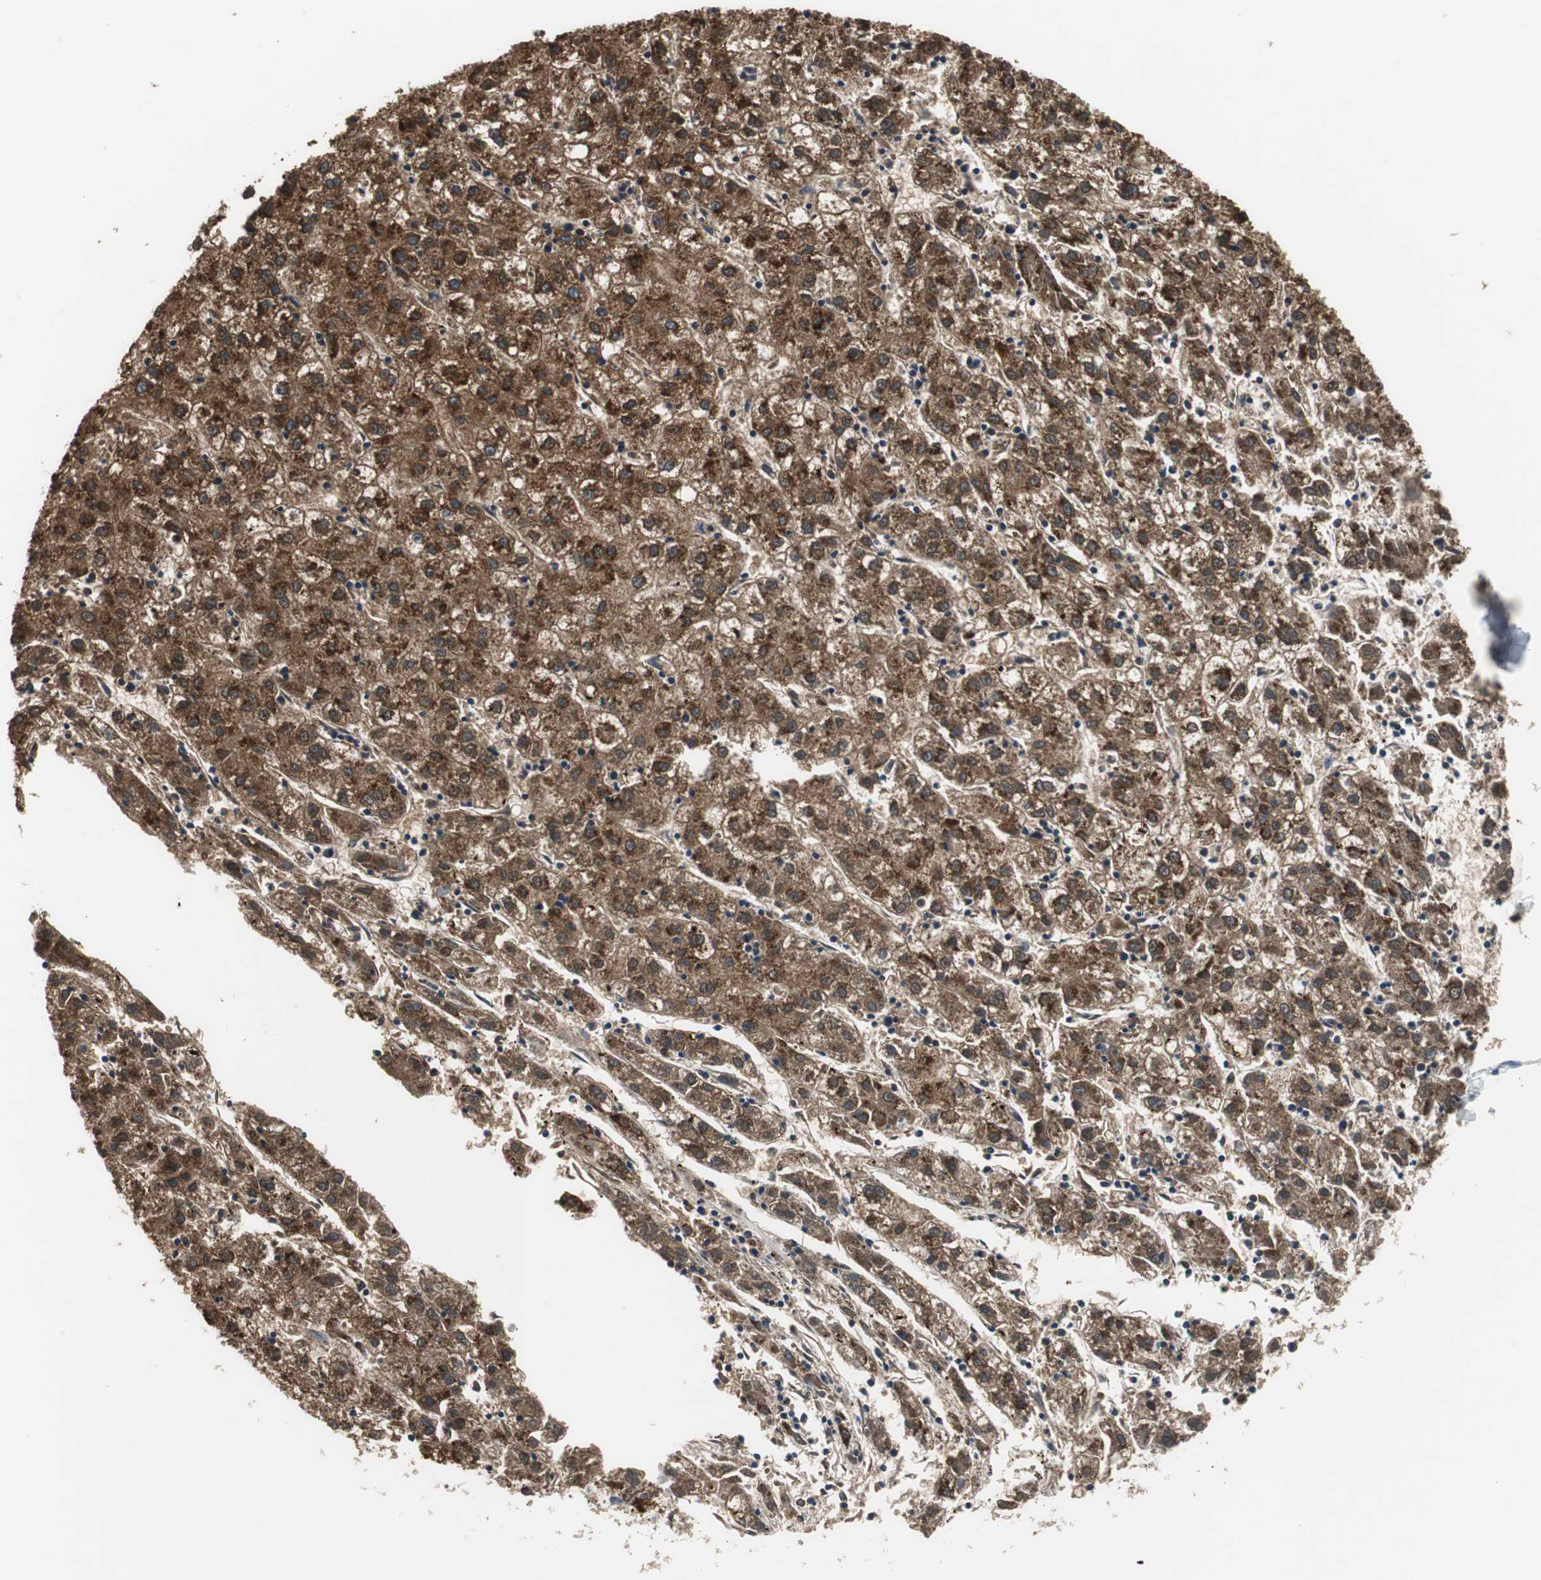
{"staining": {"intensity": "strong", "quantity": ">75%", "location": "cytoplasmic/membranous"}, "tissue": "liver cancer", "cell_type": "Tumor cells", "image_type": "cancer", "snomed": [{"axis": "morphology", "description": "Carcinoma, Hepatocellular, NOS"}, {"axis": "topography", "description": "Liver"}], "caption": "DAB immunohistochemical staining of liver hepatocellular carcinoma exhibits strong cytoplasmic/membranous protein expression in approximately >75% of tumor cells. The protein is stained brown, and the nuclei are stained in blue (DAB (3,3'-diaminobenzidine) IHC with brightfield microscopy, high magnification).", "gene": "PI4KB", "patient": {"sex": "male", "age": 72}}